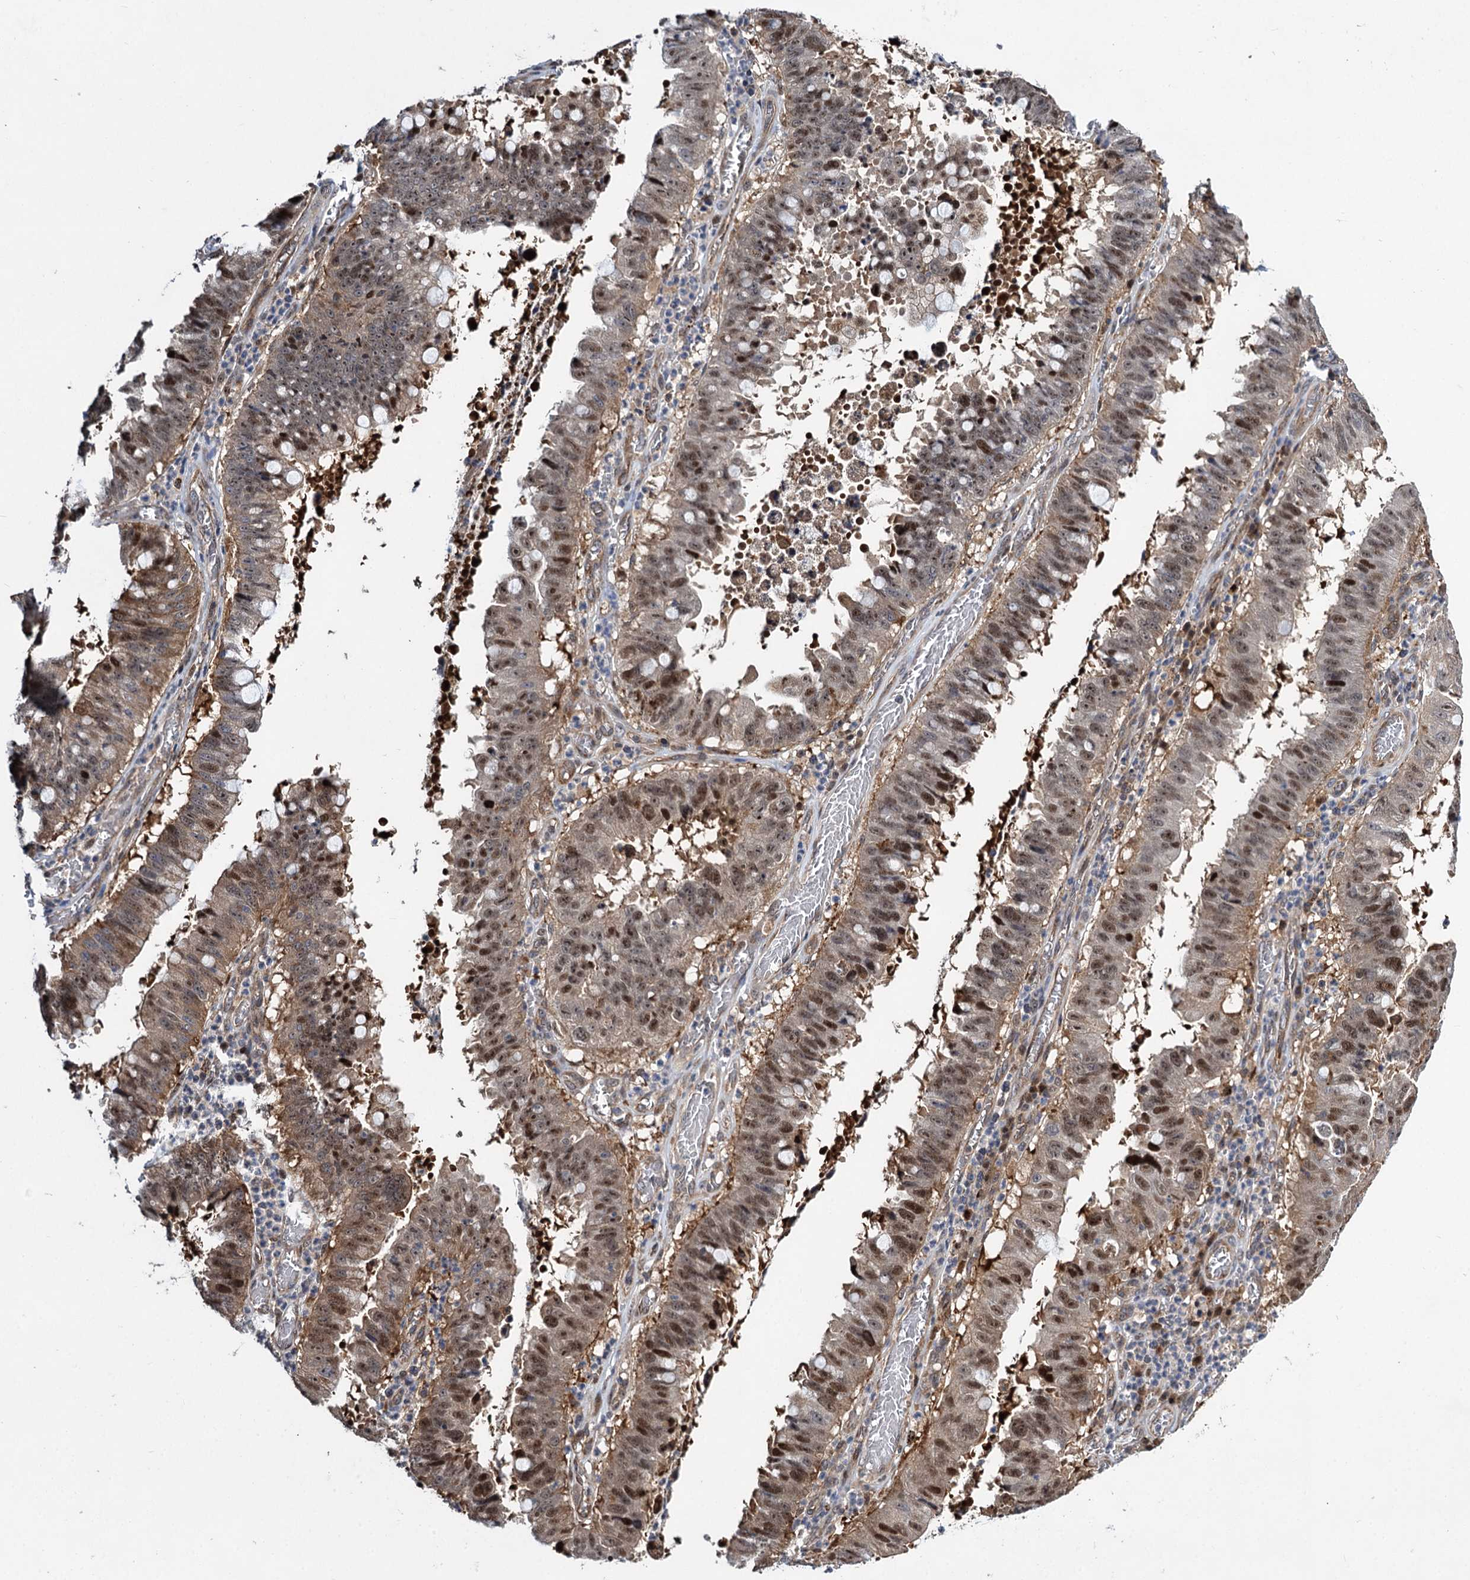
{"staining": {"intensity": "moderate", "quantity": ">75%", "location": "nuclear"}, "tissue": "stomach cancer", "cell_type": "Tumor cells", "image_type": "cancer", "snomed": [{"axis": "morphology", "description": "Adenocarcinoma, NOS"}, {"axis": "topography", "description": "Stomach"}], "caption": "An image of human stomach adenocarcinoma stained for a protein reveals moderate nuclear brown staining in tumor cells. Using DAB (3,3'-diaminobenzidine) (brown) and hematoxylin (blue) stains, captured at high magnification using brightfield microscopy.", "gene": "GPBP1", "patient": {"sex": "male", "age": 59}}